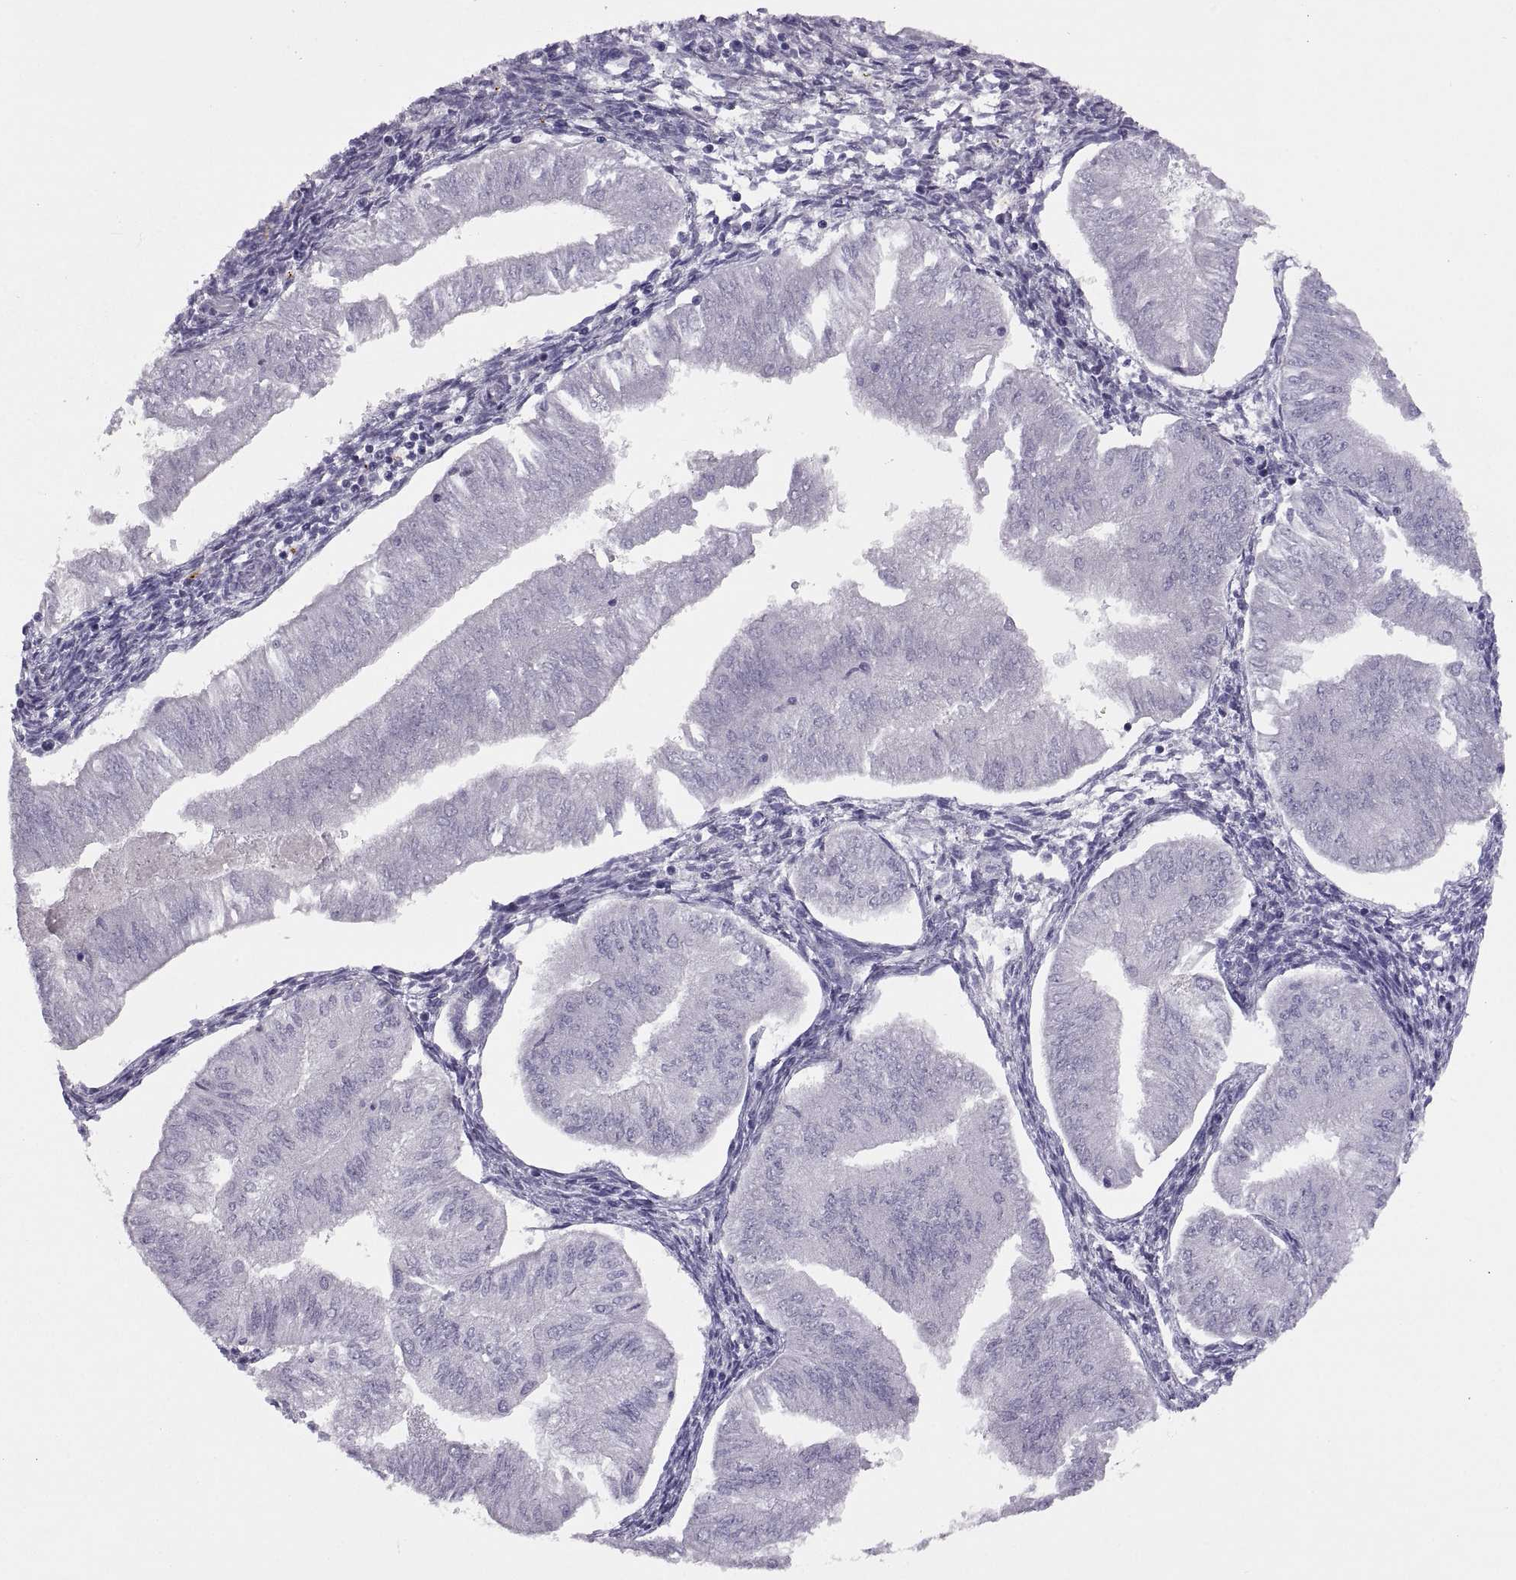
{"staining": {"intensity": "negative", "quantity": "none", "location": "none"}, "tissue": "endometrial cancer", "cell_type": "Tumor cells", "image_type": "cancer", "snomed": [{"axis": "morphology", "description": "Adenocarcinoma, NOS"}, {"axis": "topography", "description": "Endometrium"}], "caption": "A histopathology image of human endometrial cancer (adenocarcinoma) is negative for staining in tumor cells.", "gene": "RGS20", "patient": {"sex": "female", "age": 53}}